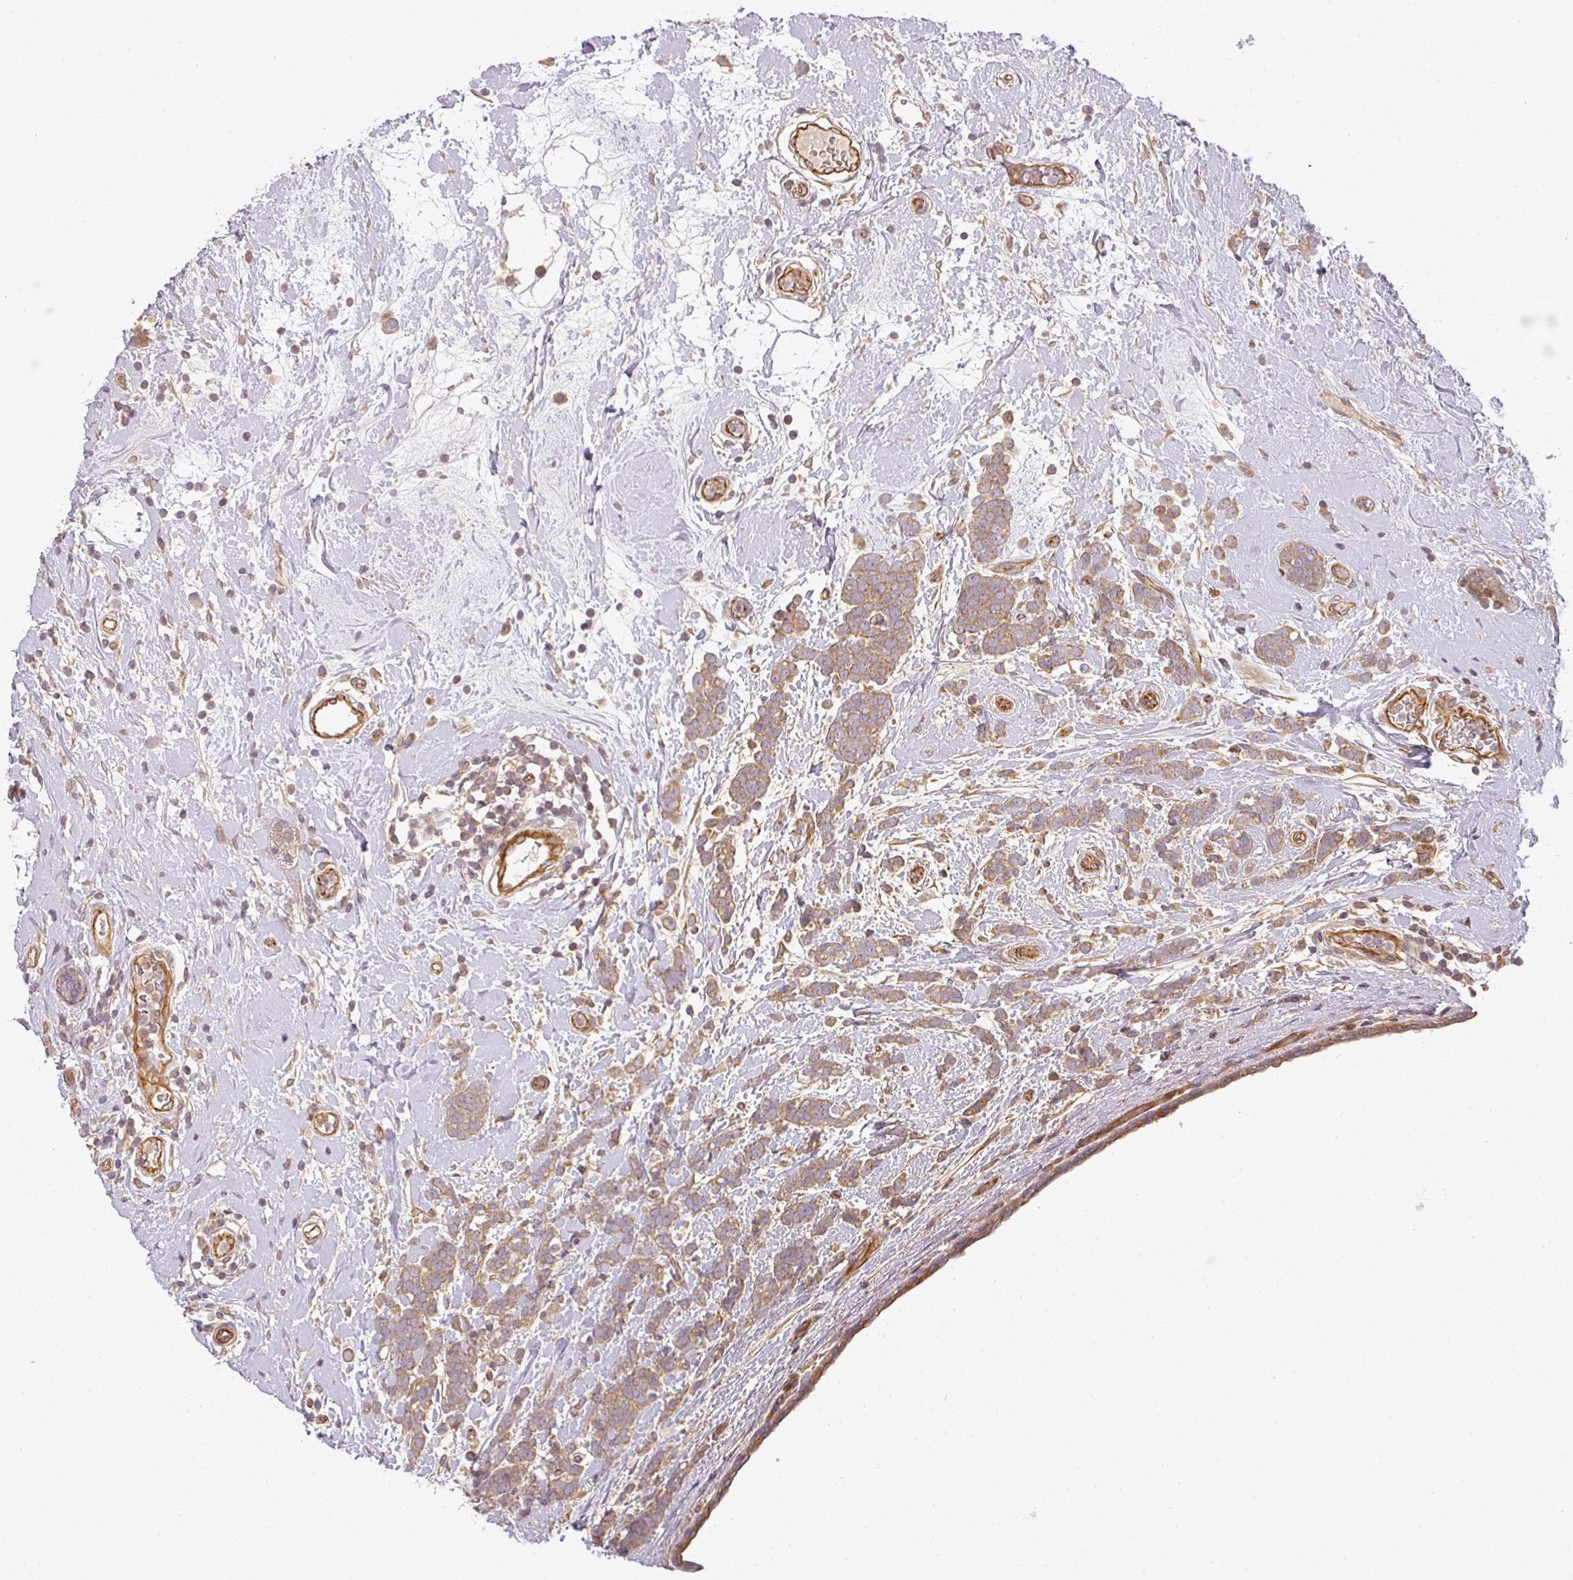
{"staining": {"intensity": "weak", "quantity": ">75%", "location": "cytoplasmic/membranous"}, "tissue": "breast cancer", "cell_type": "Tumor cells", "image_type": "cancer", "snomed": [{"axis": "morphology", "description": "Lobular carcinoma"}, {"axis": "topography", "description": "Breast"}], "caption": "High-power microscopy captured an immunohistochemistry histopathology image of breast cancer, revealing weak cytoplasmic/membranous staining in about >75% of tumor cells.", "gene": "CNOT1", "patient": {"sex": "female", "age": 58}}